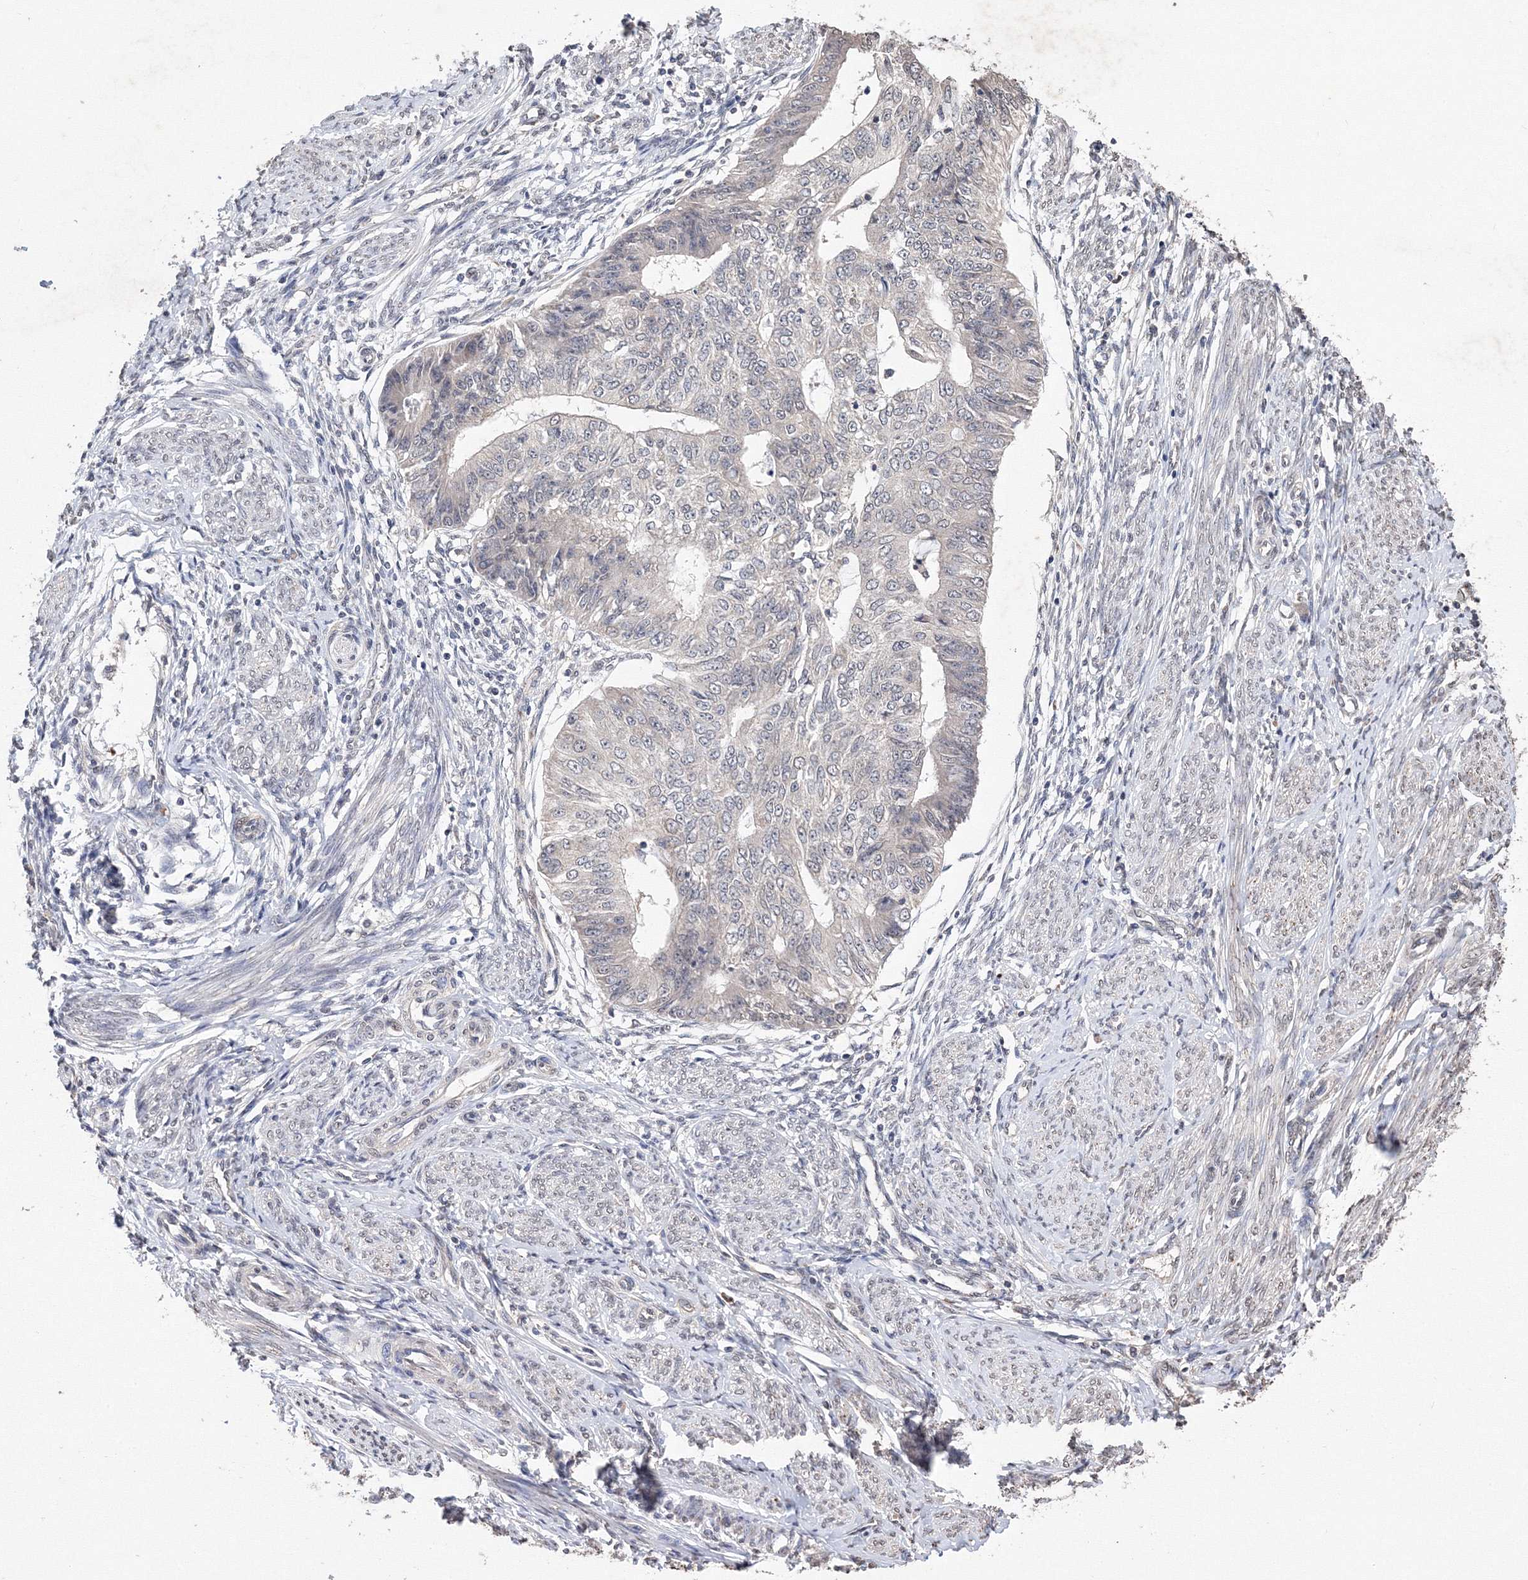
{"staining": {"intensity": "weak", "quantity": "25%-75%", "location": "cytoplasmic/membranous,nuclear"}, "tissue": "endometrial cancer", "cell_type": "Tumor cells", "image_type": "cancer", "snomed": [{"axis": "morphology", "description": "Adenocarcinoma, NOS"}, {"axis": "topography", "description": "Endometrium"}], "caption": "Protein staining of endometrial cancer (adenocarcinoma) tissue reveals weak cytoplasmic/membranous and nuclear staining in about 25%-75% of tumor cells. The protein of interest is shown in brown color, while the nuclei are stained blue.", "gene": "GPN1", "patient": {"sex": "female", "age": 32}}